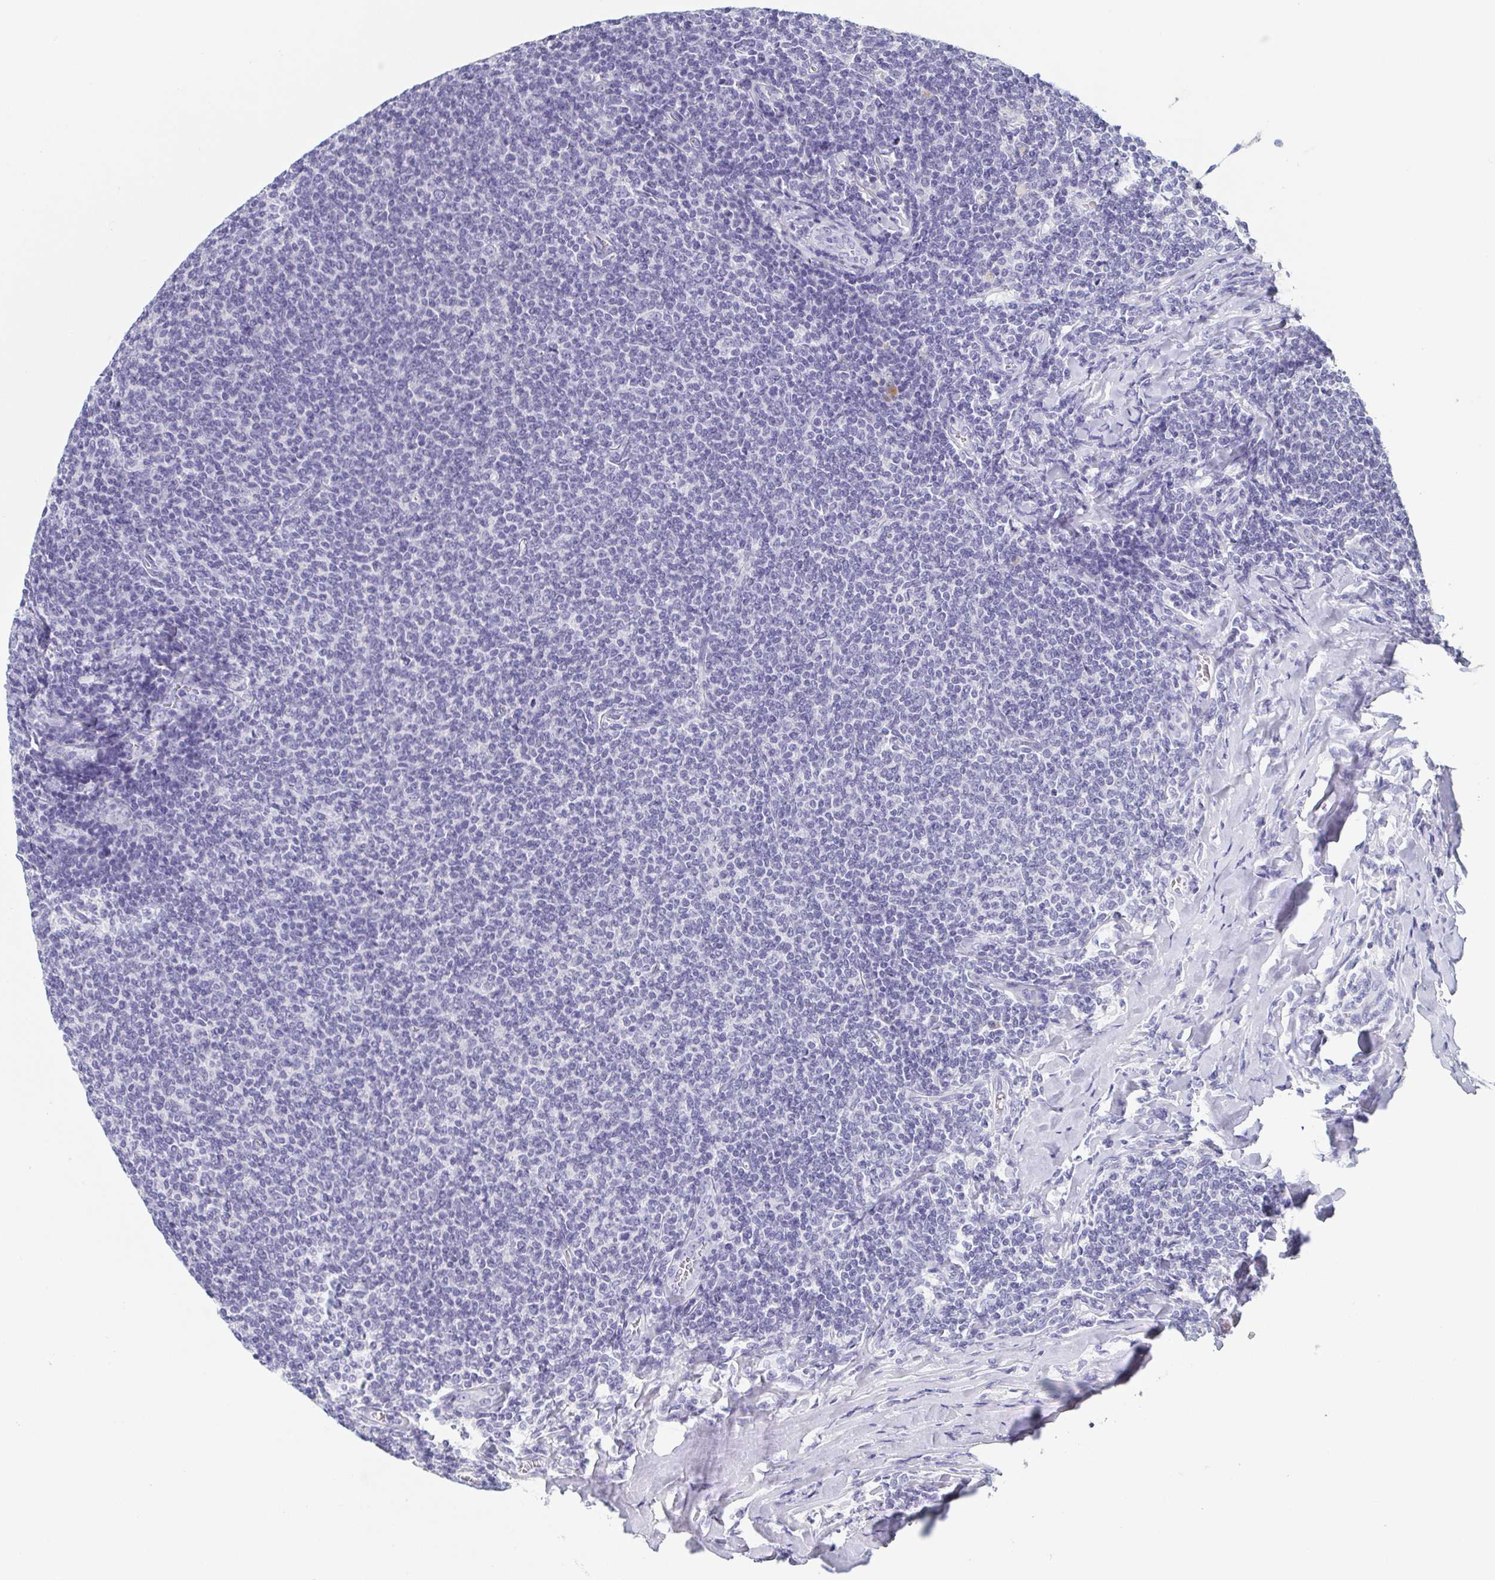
{"staining": {"intensity": "negative", "quantity": "none", "location": "none"}, "tissue": "lymphoma", "cell_type": "Tumor cells", "image_type": "cancer", "snomed": [{"axis": "morphology", "description": "Malignant lymphoma, non-Hodgkin's type, Low grade"}, {"axis": "topography", "description": "Lymph node"}], "caption": "Immunohistochemistry (IHC) photomicrograph of low-grade malignant lymphoma, non-Hodgkin's type stained for a protein (brown), which reveals no staining in tumor cells.", "gene": "ITLN1", "patient": {"sex": "male", "age": 52}}